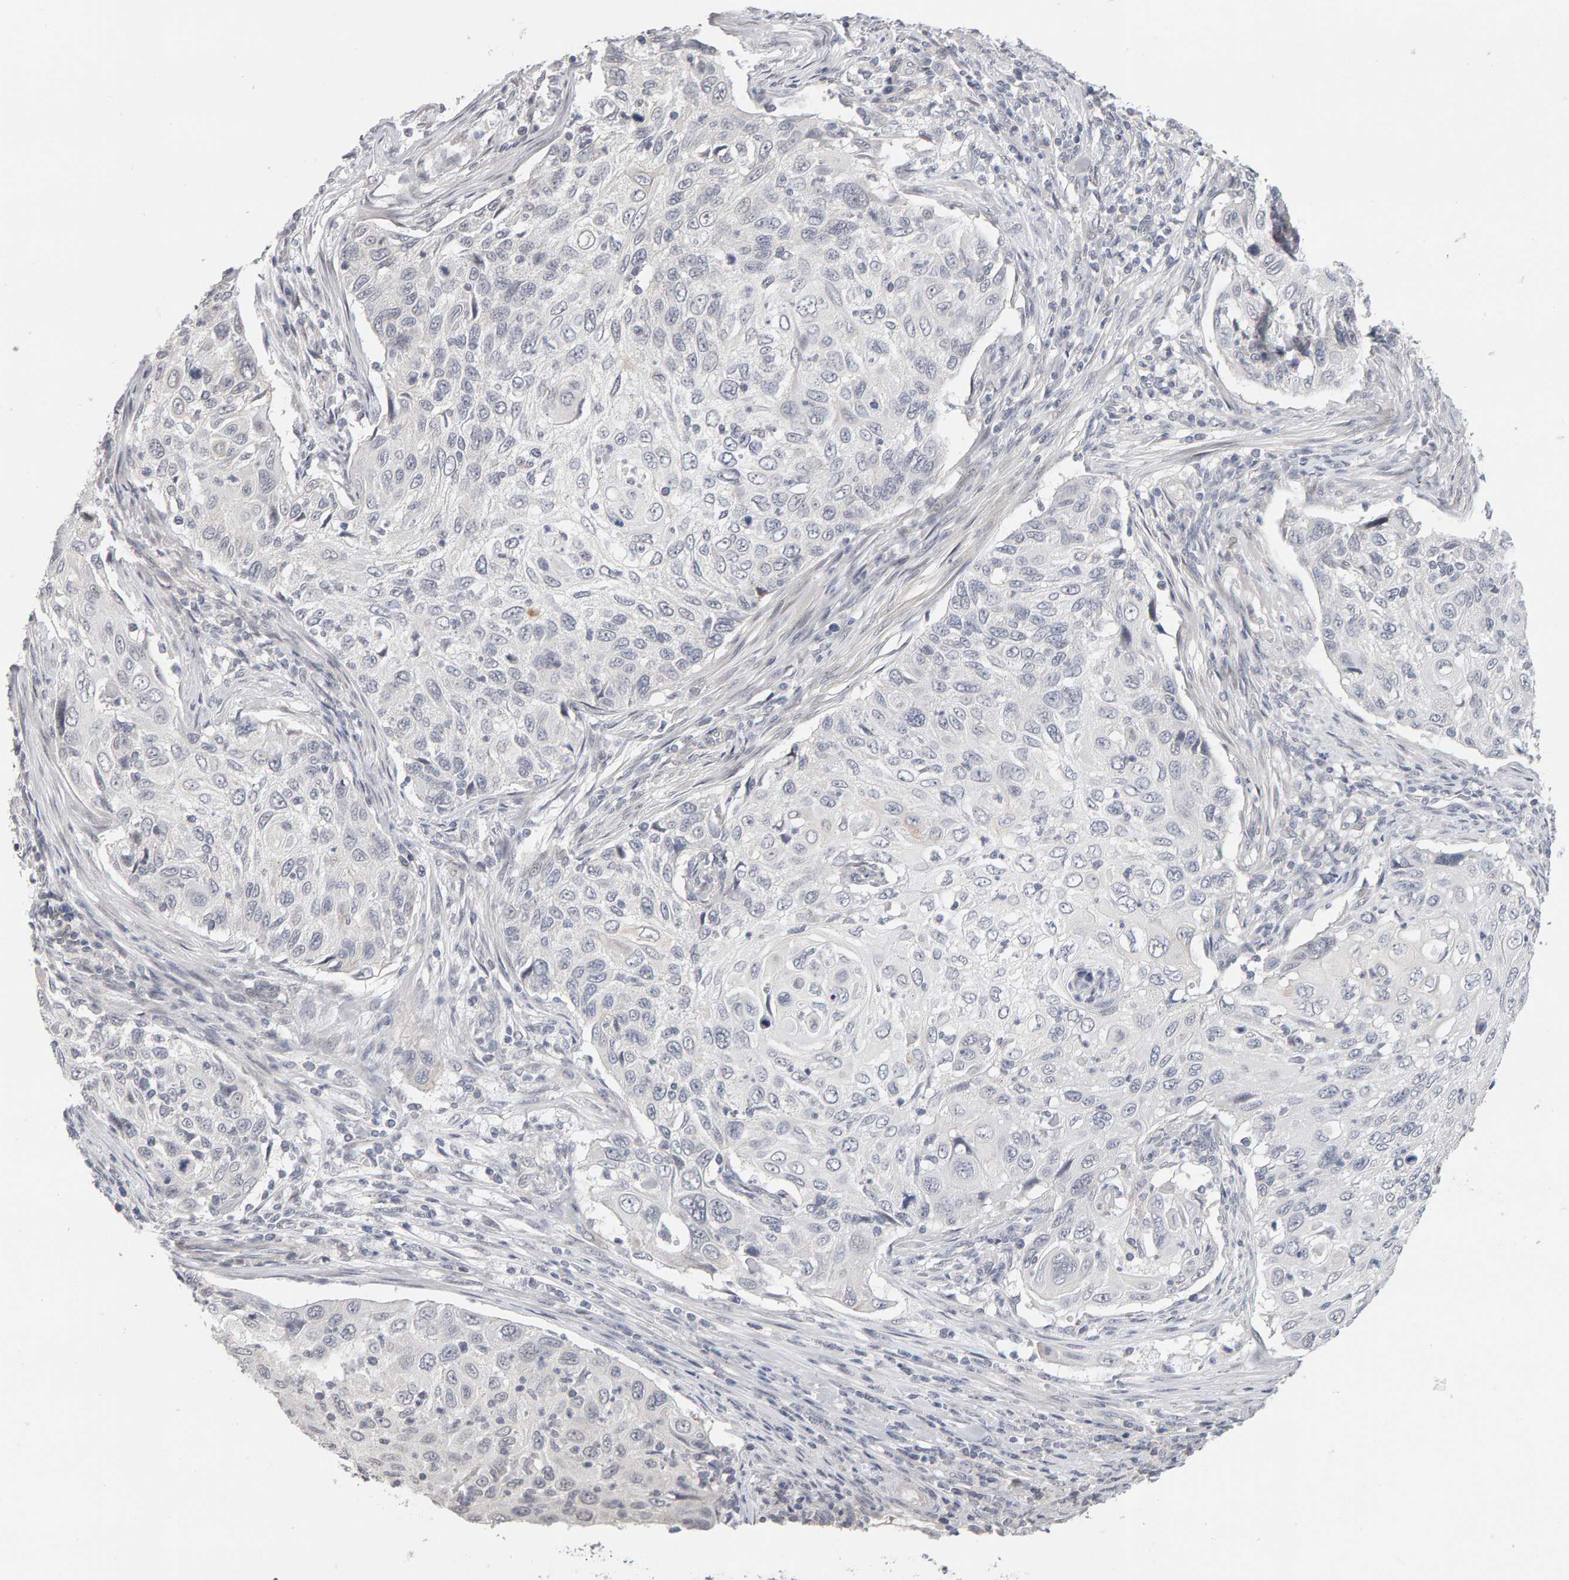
{"staining": {"intensity": "negative", "quantity": "none", "location": "none"}, "tissue": "cervical cancer", "cell_type": "Tumor cells", "image_type": "cancer", "snomed": [{"axis": "morphology", "description": "Squamous cell carcinoma, NOS"}, {"axis": "topography", "description": "Cervix"}], "caption": "Human cervical squamous cell carcinoma stained for a protein using IHC displays no expression in tumor cells.", "gene": "HNF4A", "patient": {"sex": "female", "age": 70}}